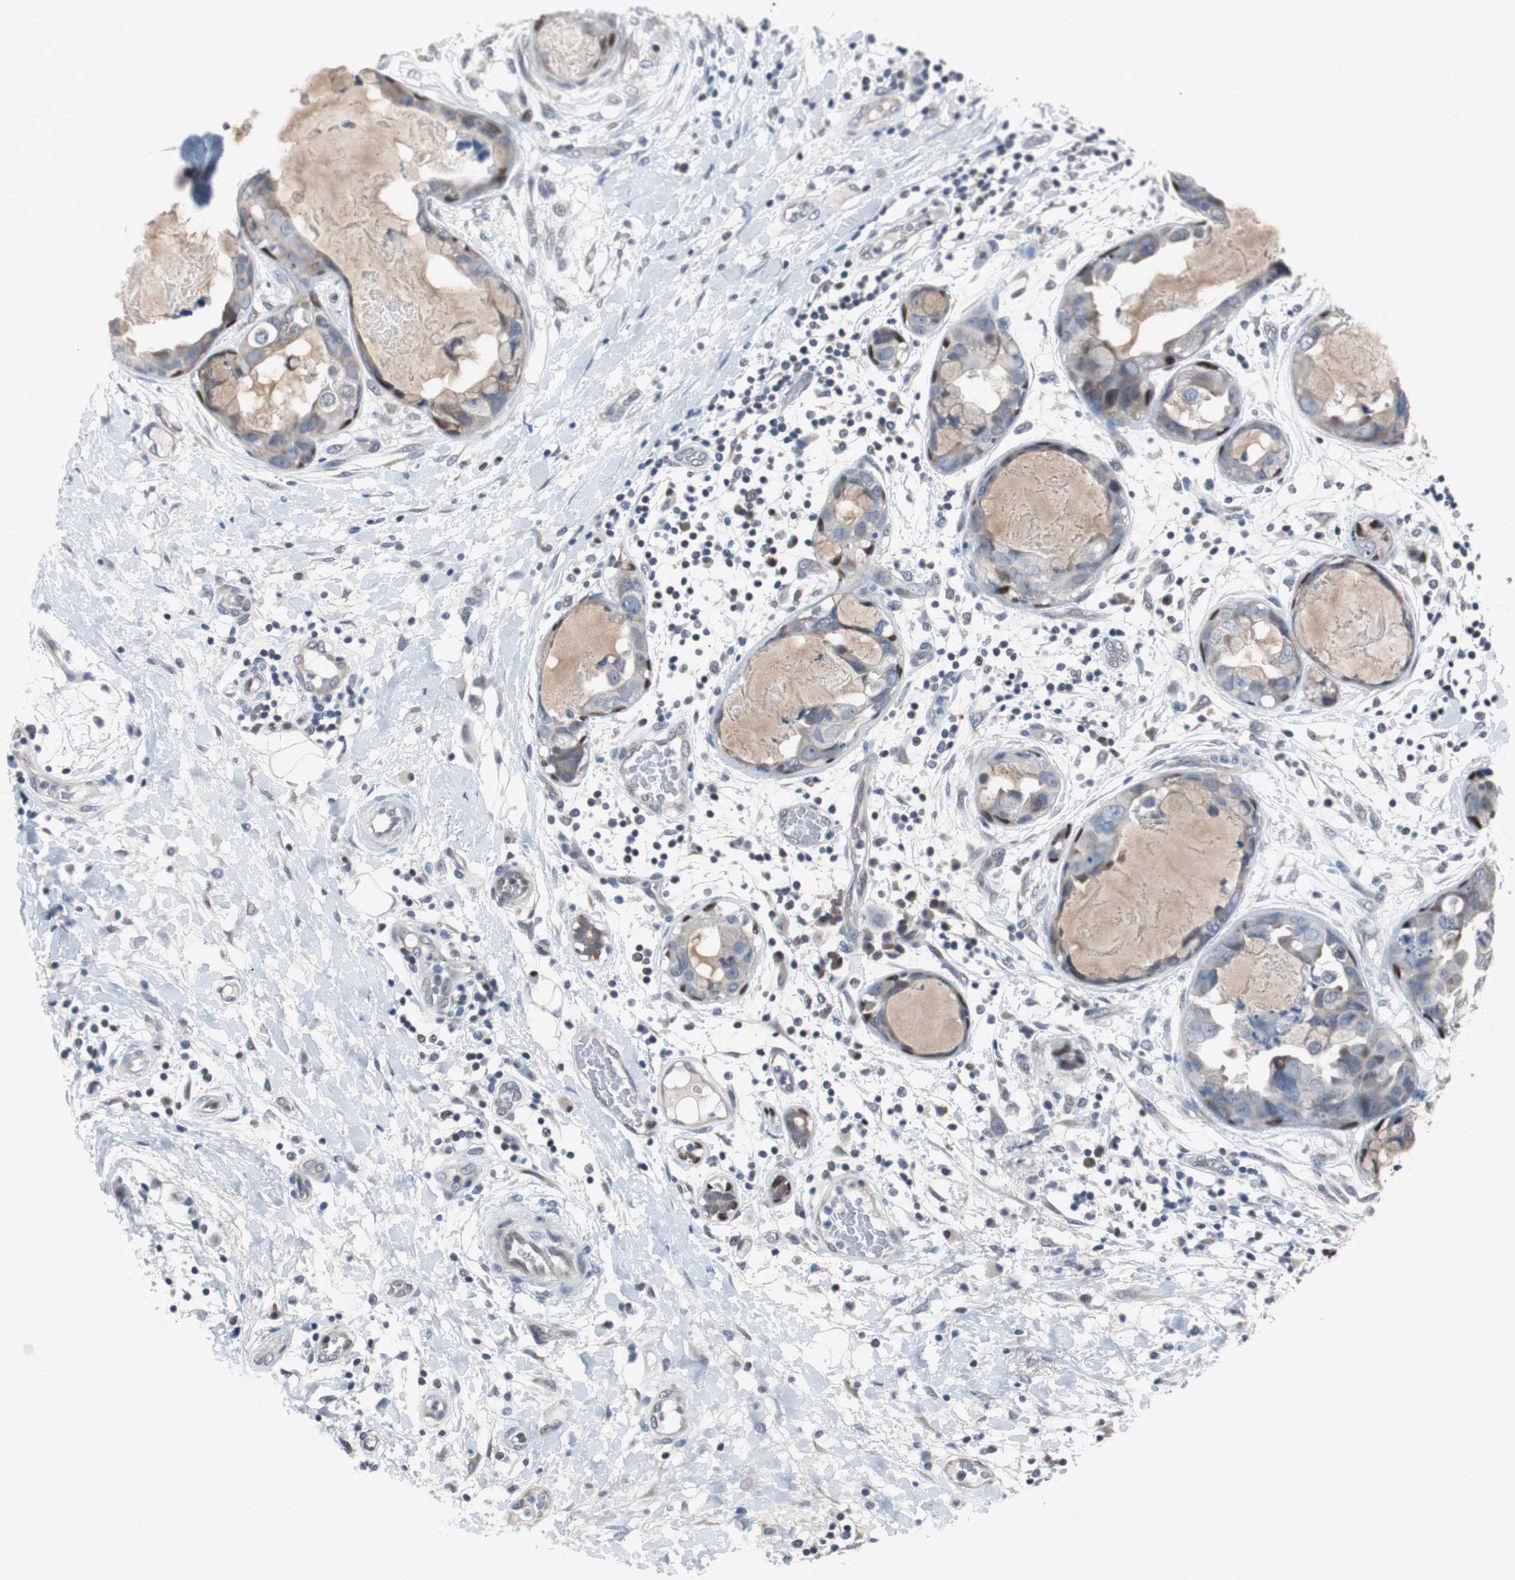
{"staining": {"intensity": "weak", "quantity": "<25%", "location": "cytoplasmic/membranous"}, "tissue": "breast cancer", "cell_type": "Tumor cells", "image_type": "cancer", "snomed": [{"axis": "morphology", "description": "Duct carcinoma"}, {"axis": "topography", "description": "Breast"}], "caption": "Breast intraductal carcinoma was stained to show a protein in brown. There is no significant positivity in tumor cells. Nuclei are stained in blue.", "gene": "TP63", "patient": {"sex": "female", "age": 40}}